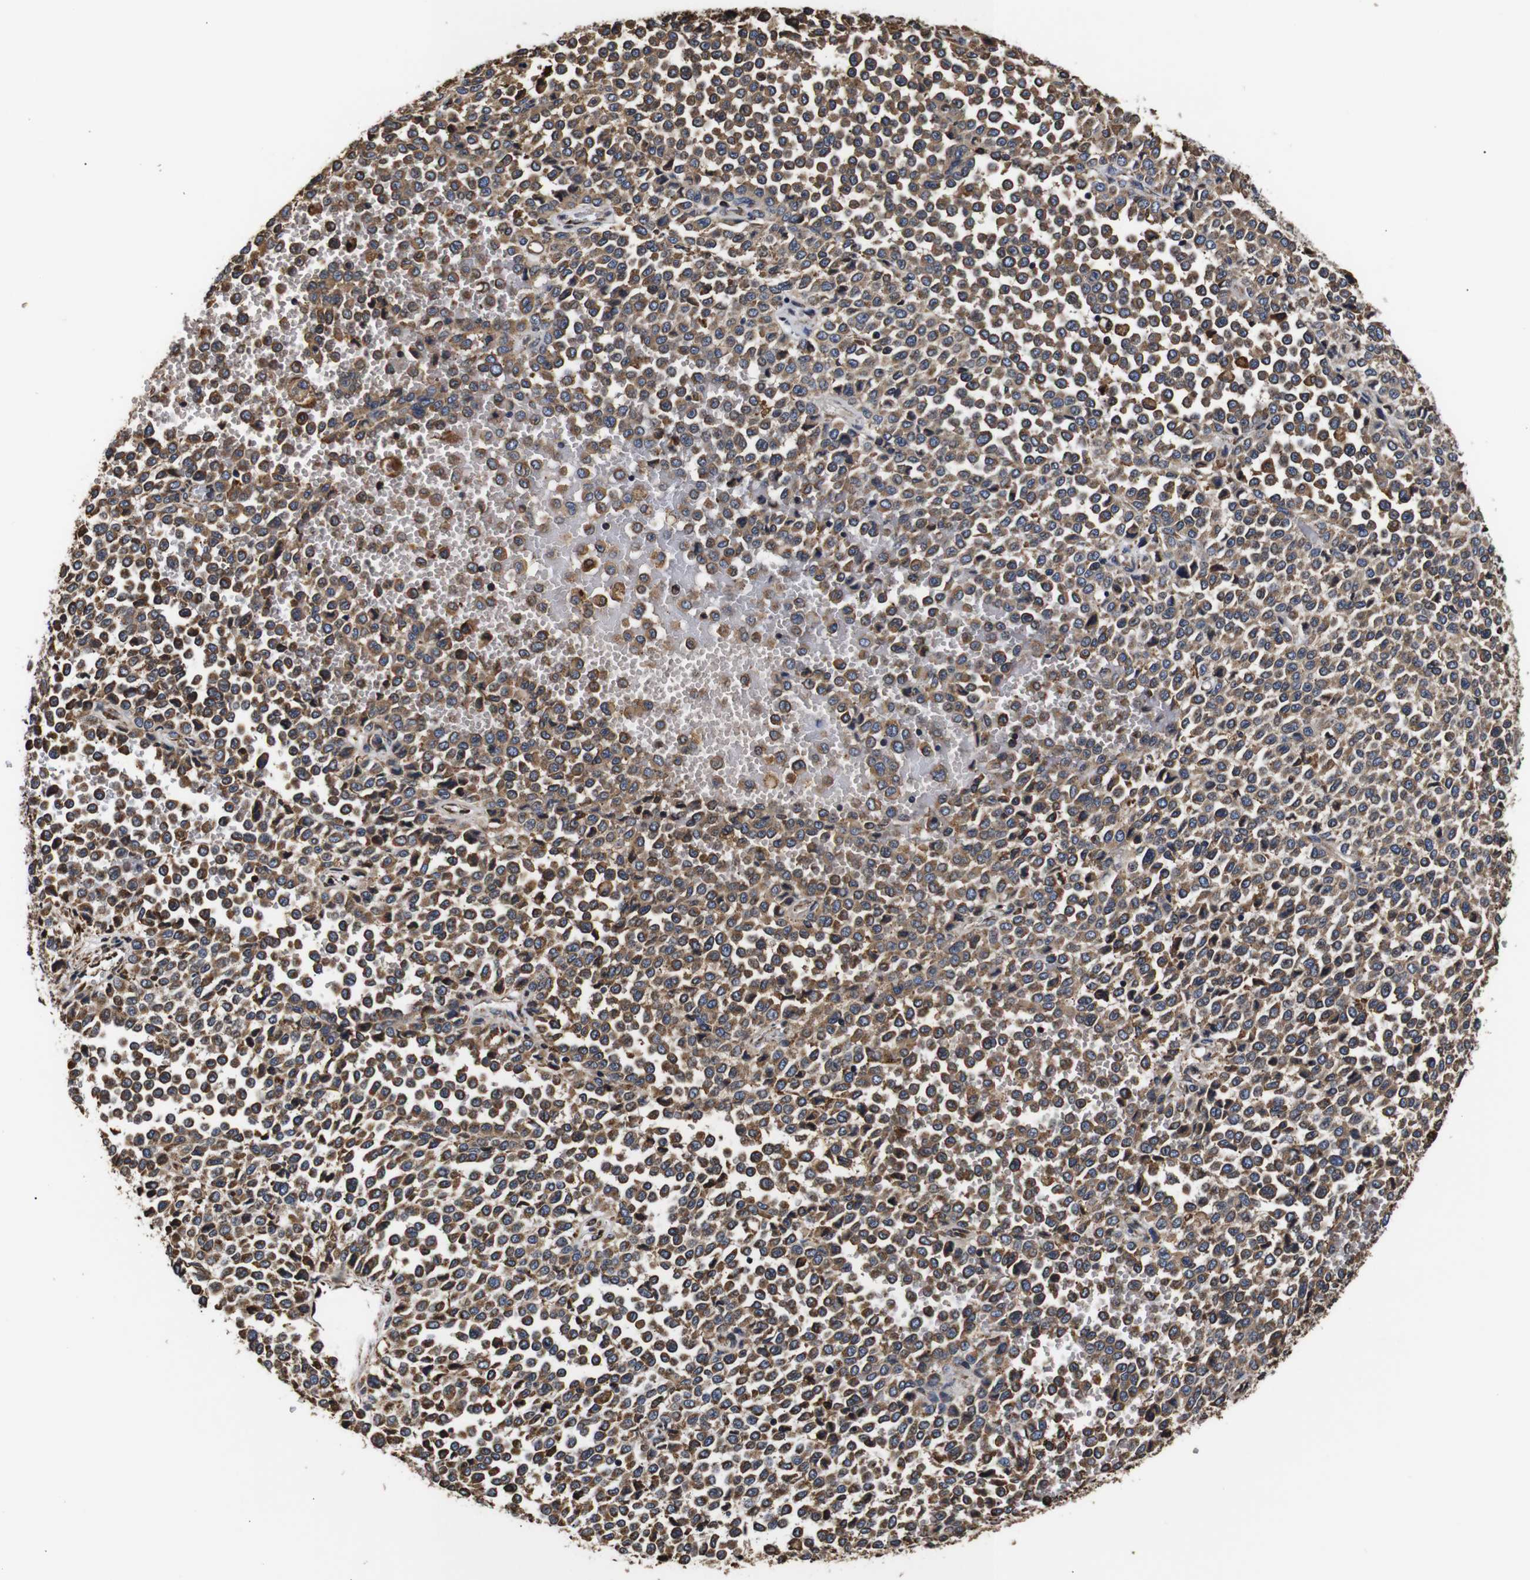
{"staining": {"intensity": "moderate", "quantity": ">75%", "location": "cytoplasmic/membranous"}, "tissue": "melanoma", "cell_type": "Tumor cells", "image_type": "cancer", "snomed": [{"axis": "morphology", "description": "Malignant melanoma, Metastatic site"}, {"axis": "topography", "description": "Pancreas"}], "caption": "Melanoma tissue exhibits moderate cytoplasmic/membranous expression in approximately >75% of tumor cells (Stains: DAB (3,3'-diaminobenzidine) in brown, nuclei in blue, Microscopy: brightfield microscopy at high magnification).", "gene": "HHIP", "patient": {"sex": "female", "age": 30}}